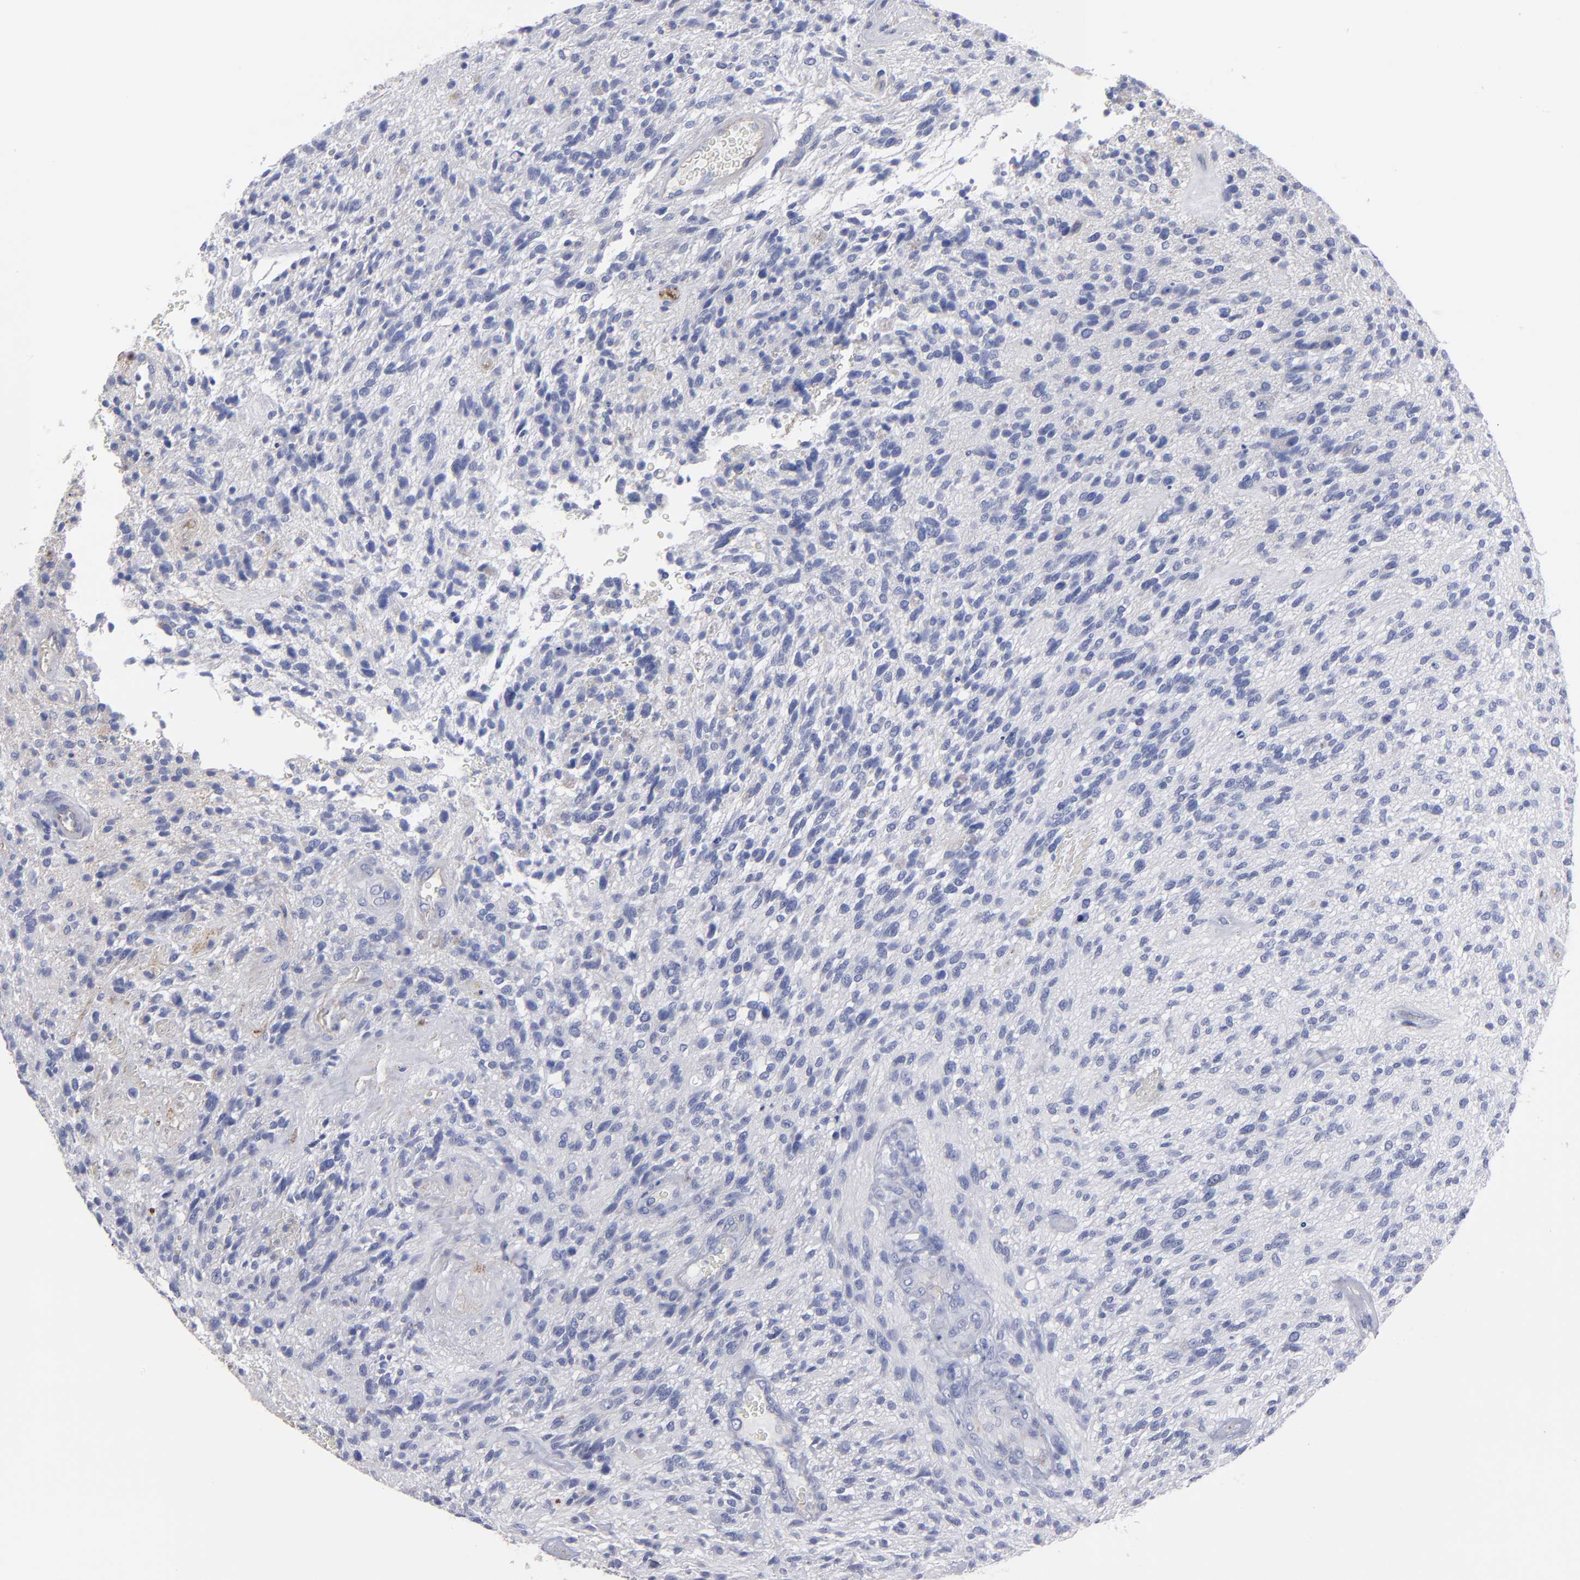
{"staining": {"intensity": "negative", "quantity": "none", "location": "none"}, "tissue": "glioma", "cell_type": "Tumor cells", "image_type": "cancer", "snomed": [{"axis": "morphology", "description": "Normal tissue, NOS"}, {"axis": "morphology", "description": "Glioma, malignant, High grade"}, {"axis": "topography", "description": "Cerebral cortex"}], "caption": "This photomicrograph is of glioma stained with immunohistochemistry (IHC) to label a protein in brown with the nuclei are counter-stained blue. There is no staining in tumor cells.", "gene": "TM4SF1", "patient": {"sex": "male", "age": 75}}